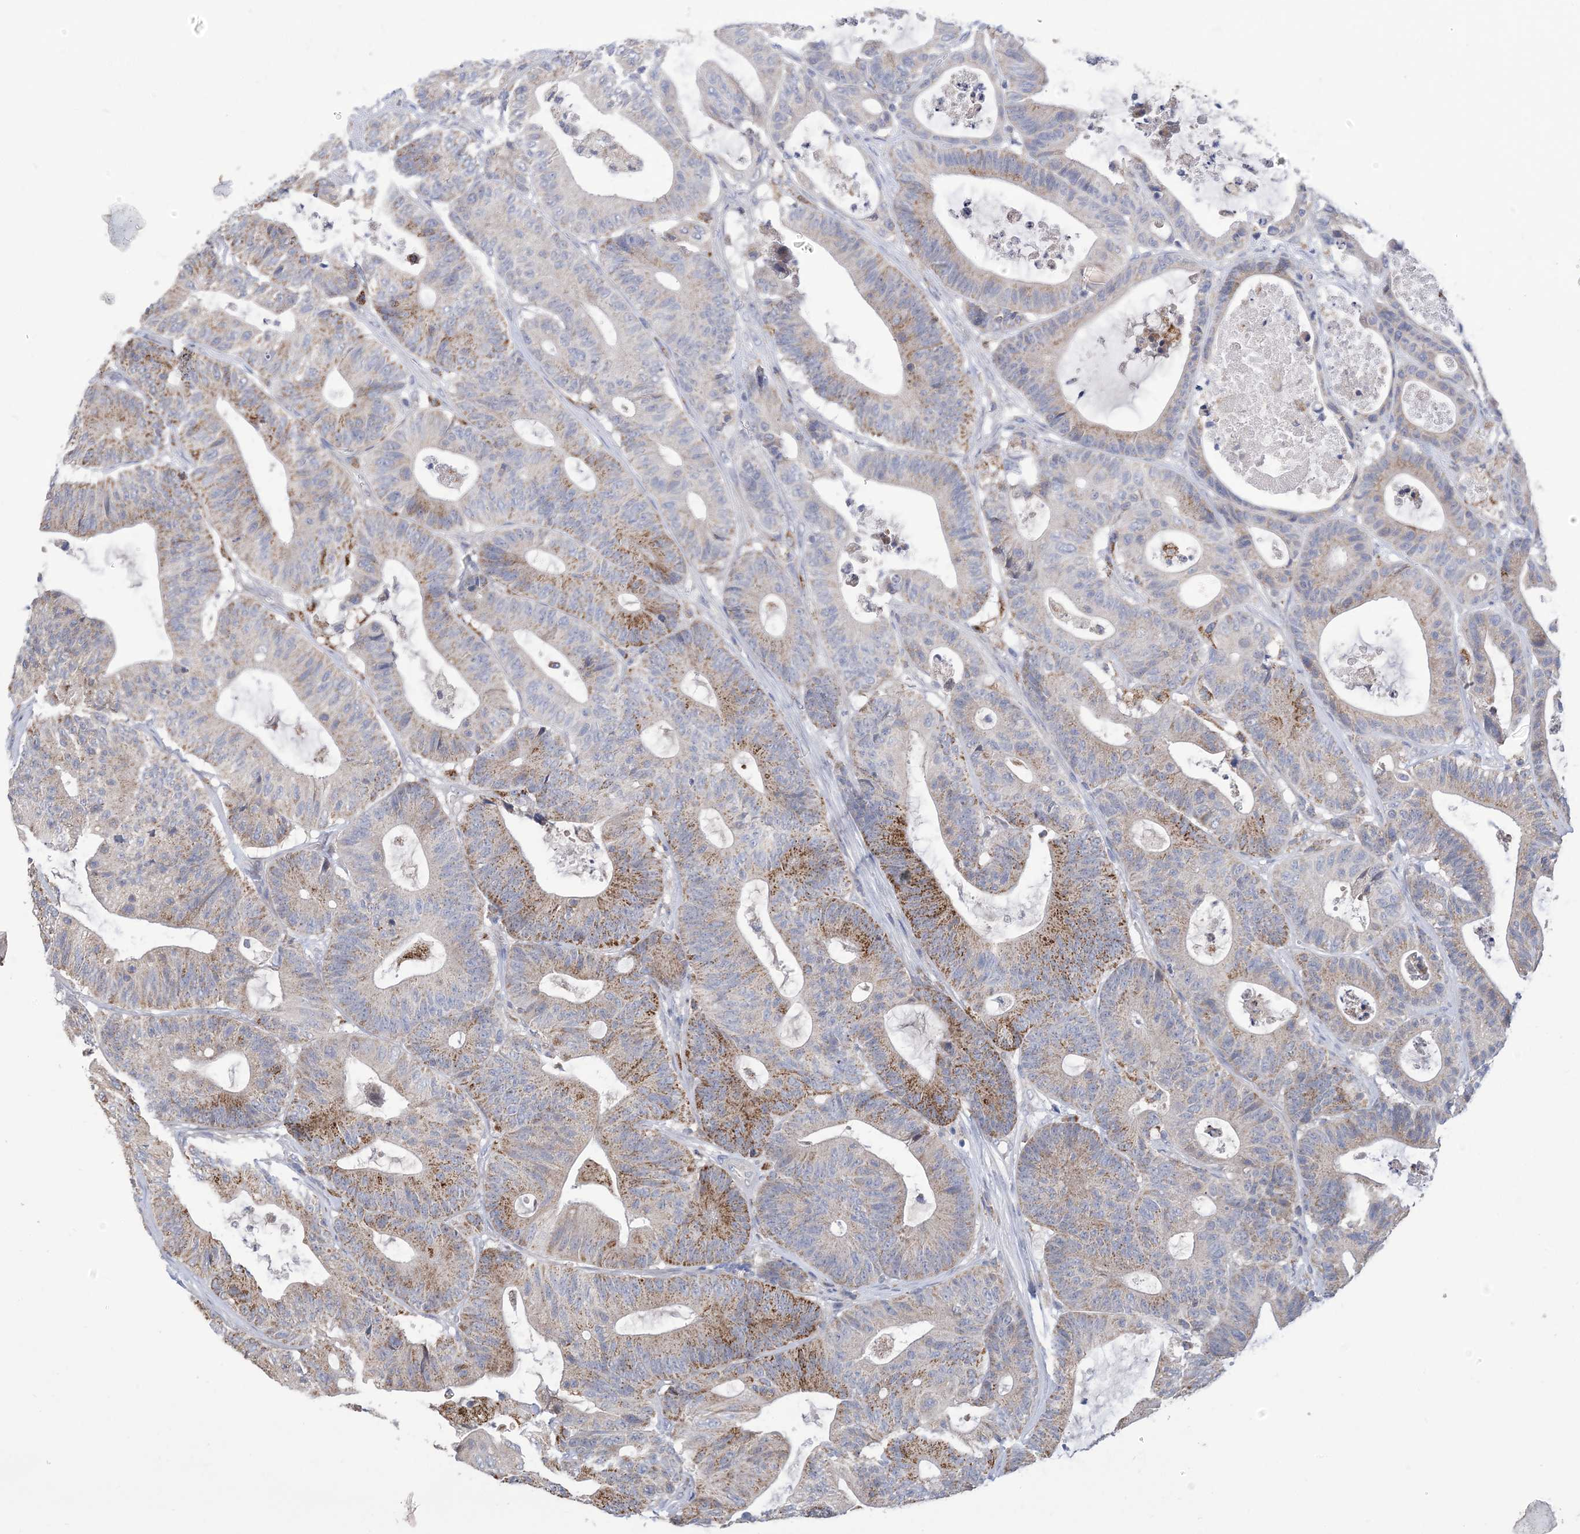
{"staining": {"intensity": "moderate", "quantity": "25%-75%", "location": "cytoplasmic/membranous"}, "tissue": "colorectal cancer", "cell_type": "Tumor cells", "image_type": "cancer", "snomed": [{"axis": "morphology", "description": "Adenocarcinoma, NOS"}, {"axis": "topography", "description": "Colon"}], "caption": "Colorectal adenocarcinoma stained with immunohistochemistry (IHC) shows moderate cytoplasmic/membranous positivity in about 25%-75% of tumor cells. The protein is shown in brown color, while the nuclei are stained blue.", "gene": "CLEC16A", "patient": {"sex": "female", "age": 84}}